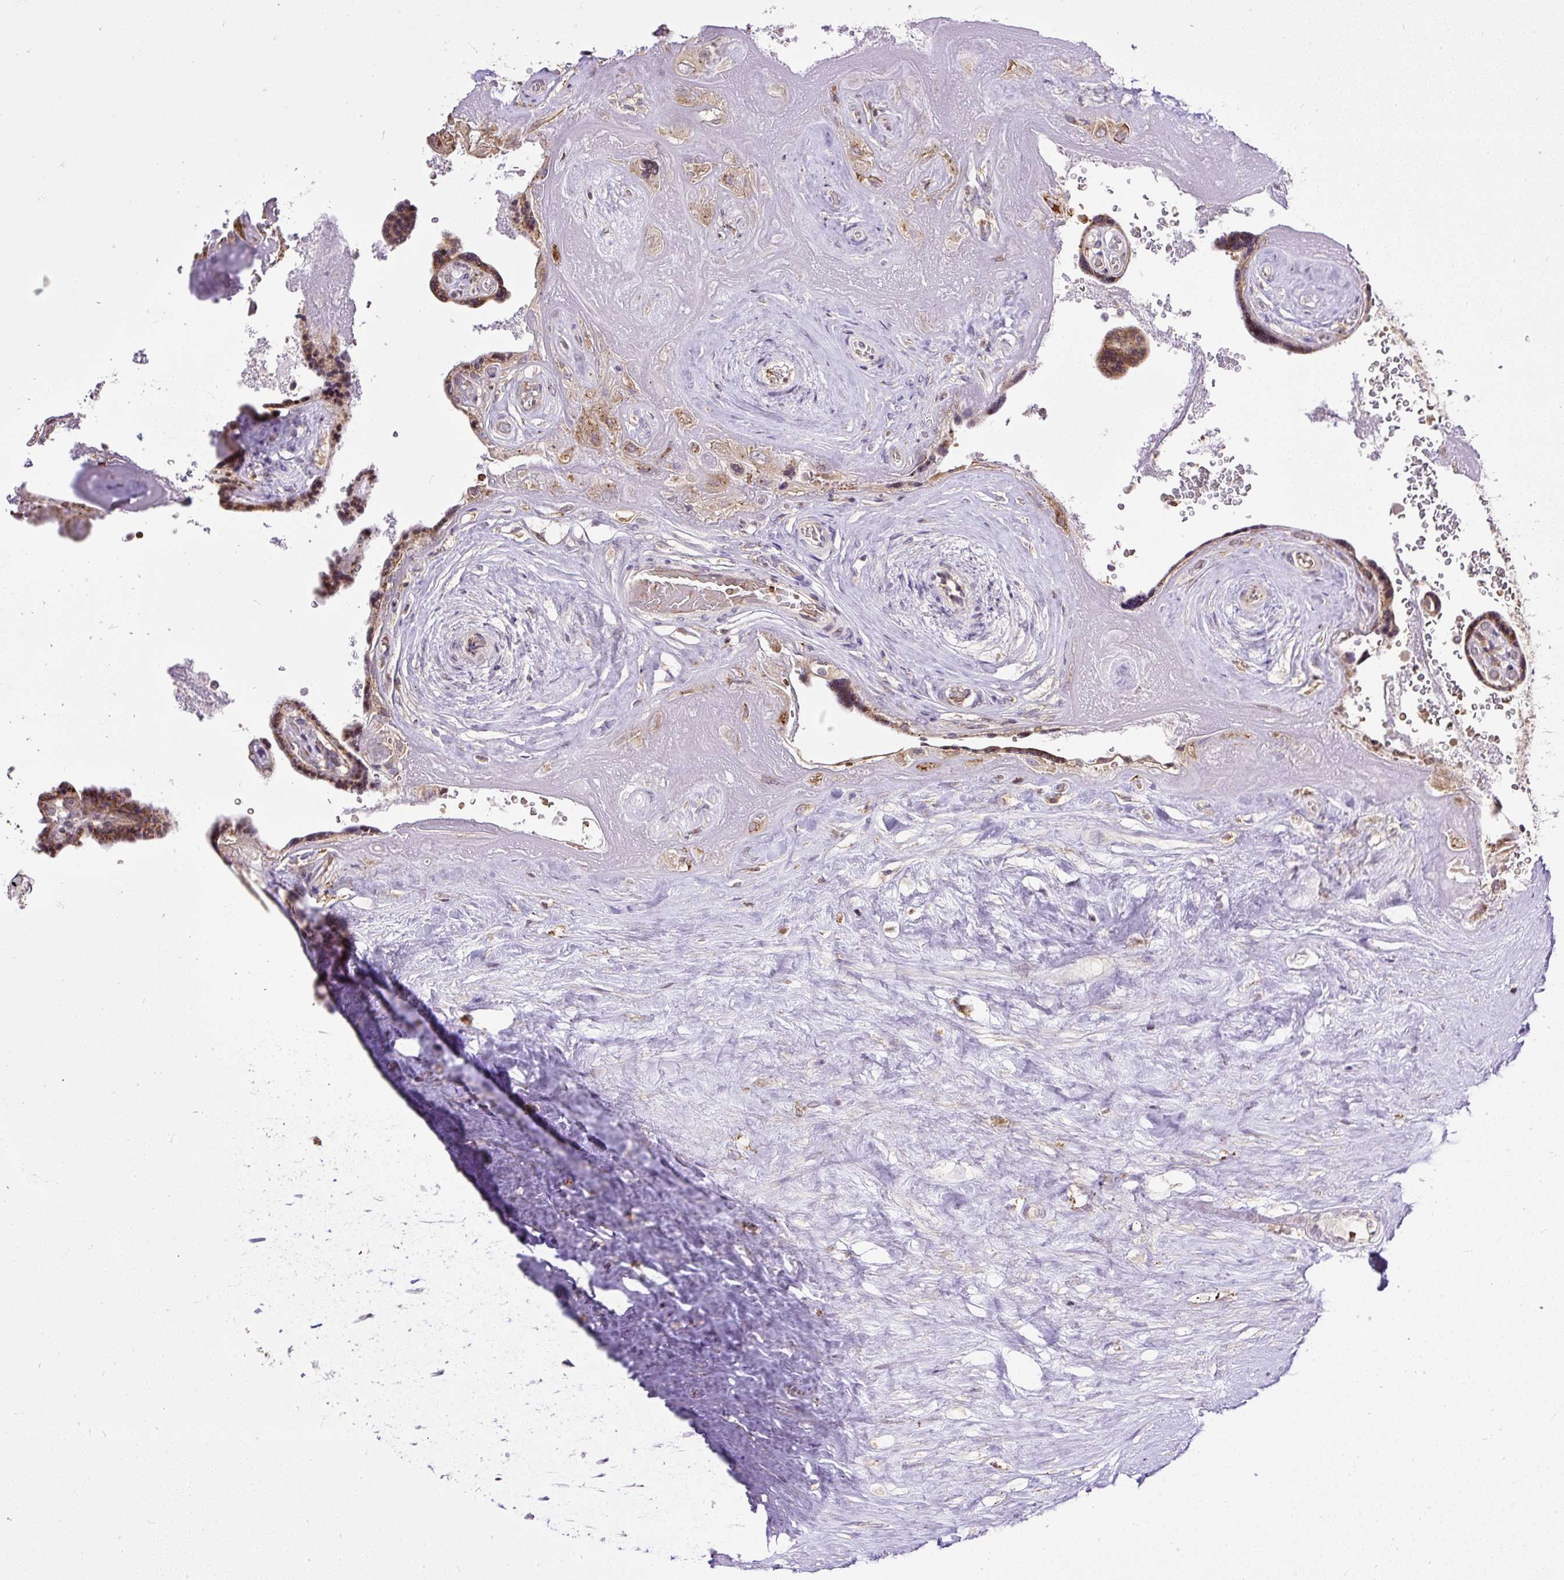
{"staining": {"intensity": "moderate", "quantity": ">75%", "location": "cytoplasmic/membranous"}, "tissue": "placenta", "cell_type": "Decidual cells", "image_type": "normal", "snomed": [{"axis": "morphology", "description": "Normal tissue, NOS"}, {"axis": "topography", "description": "Placenta"}], "caption": "Moderate cytoplasmic/membranous positivity is present in about >75% of decidual cells in benign placenta. (DAB IHC, brown staining for protein, blue staining for nuclei).", "gene": "SMC4", "patient": {"sex": "female", "age": 32}}